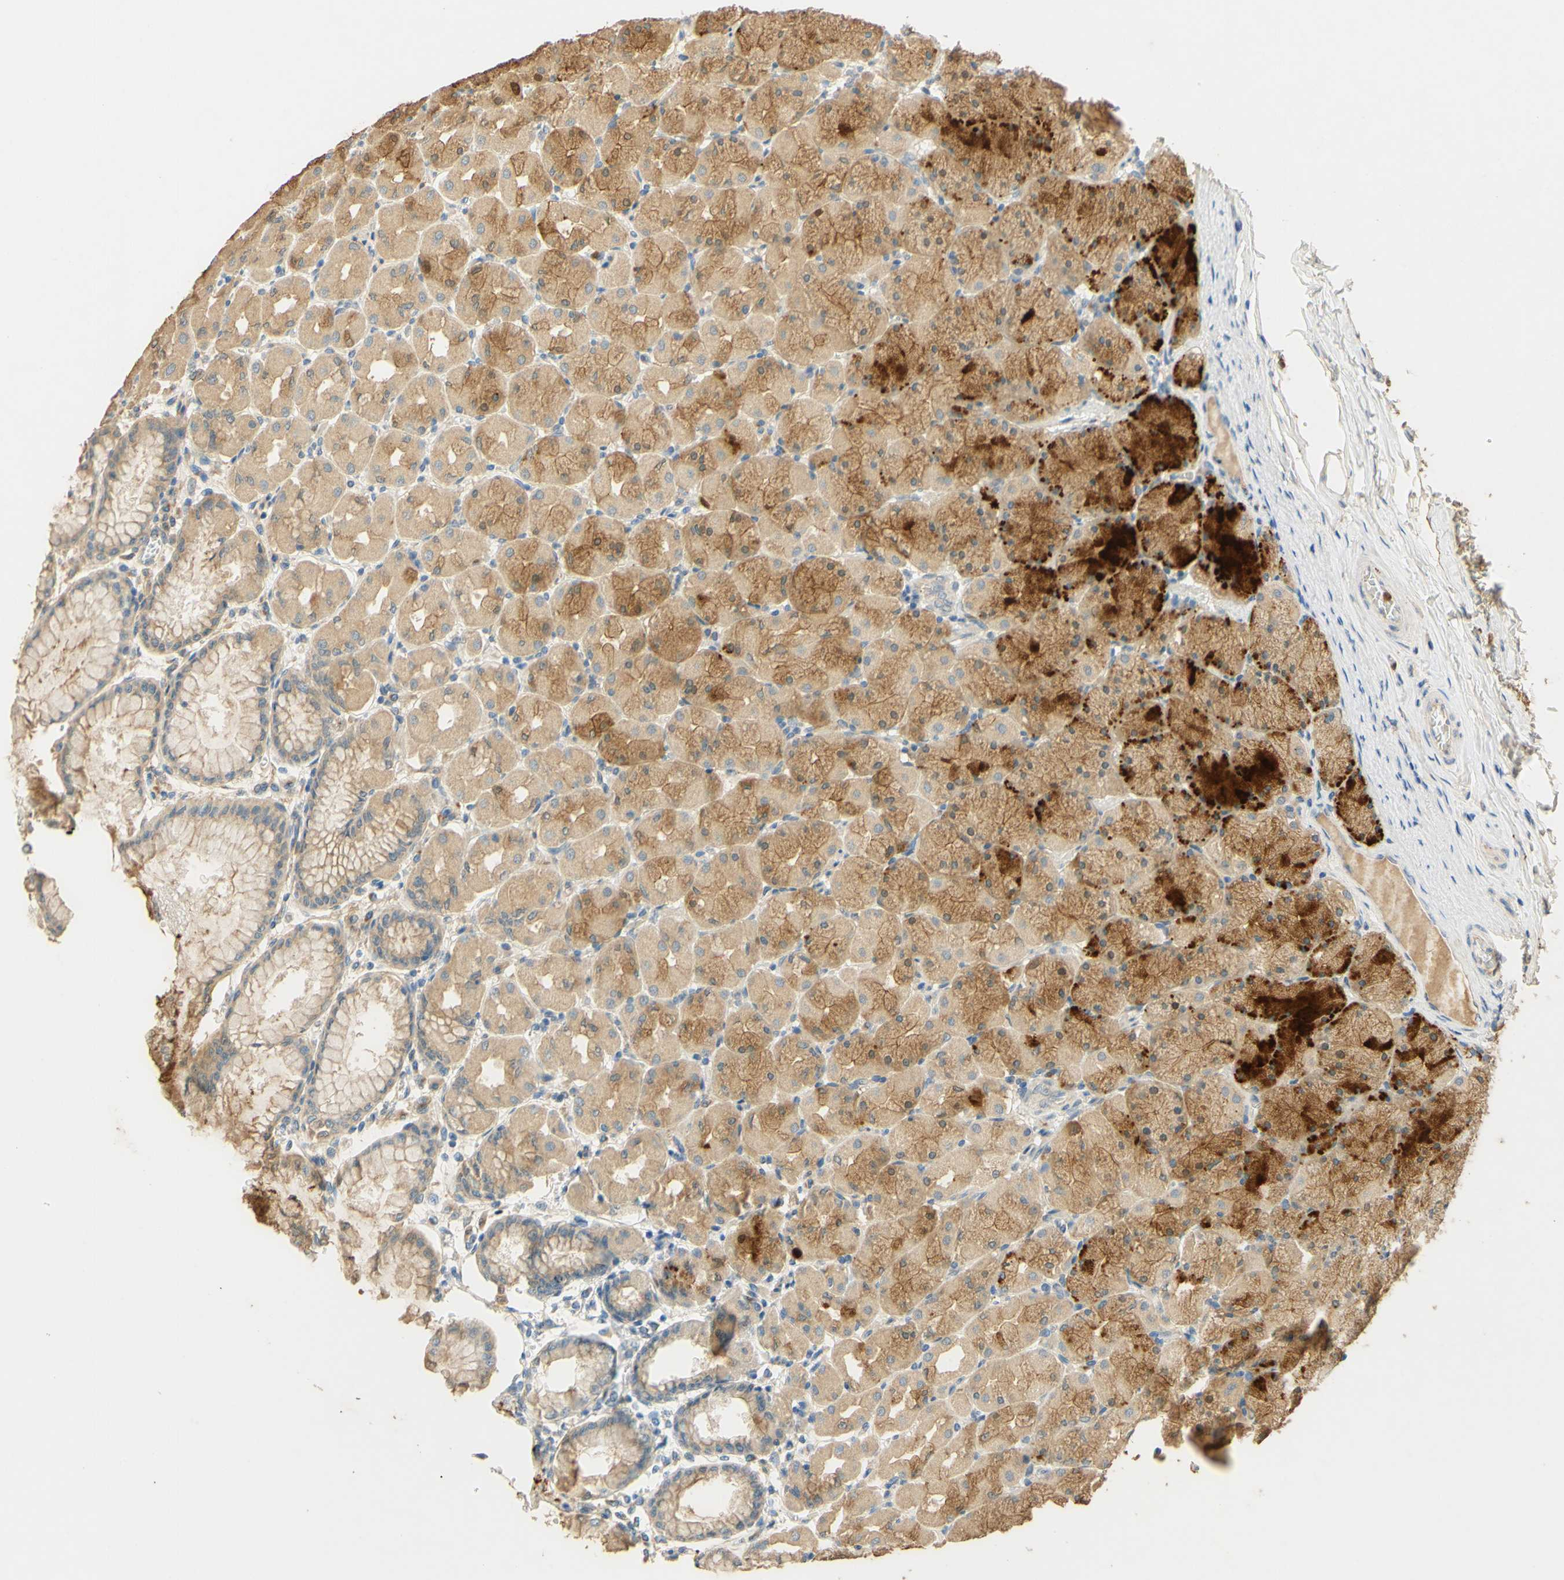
{"staining": {"intensity": "strong", "quantity": ">75%", "location": "cytoplasmic/membranous"}, "tissue": "stomach", "cell_type": "Glandular cells", "image_type": "normal", "snomed": [{"axis": "morphology", "description": "Normal tissue, NOS"}, {"axis": "topography", "description": "Stomach, upper"}], "caption": "Strong cytoplasmic/membranous expression for a protein is appreciated in approximately >75% of glandular cells of normal stomach using immunohistochemistry (IHC).", "gene": "ENTREP2", "patient": {"sex": "female", "age": 56}}